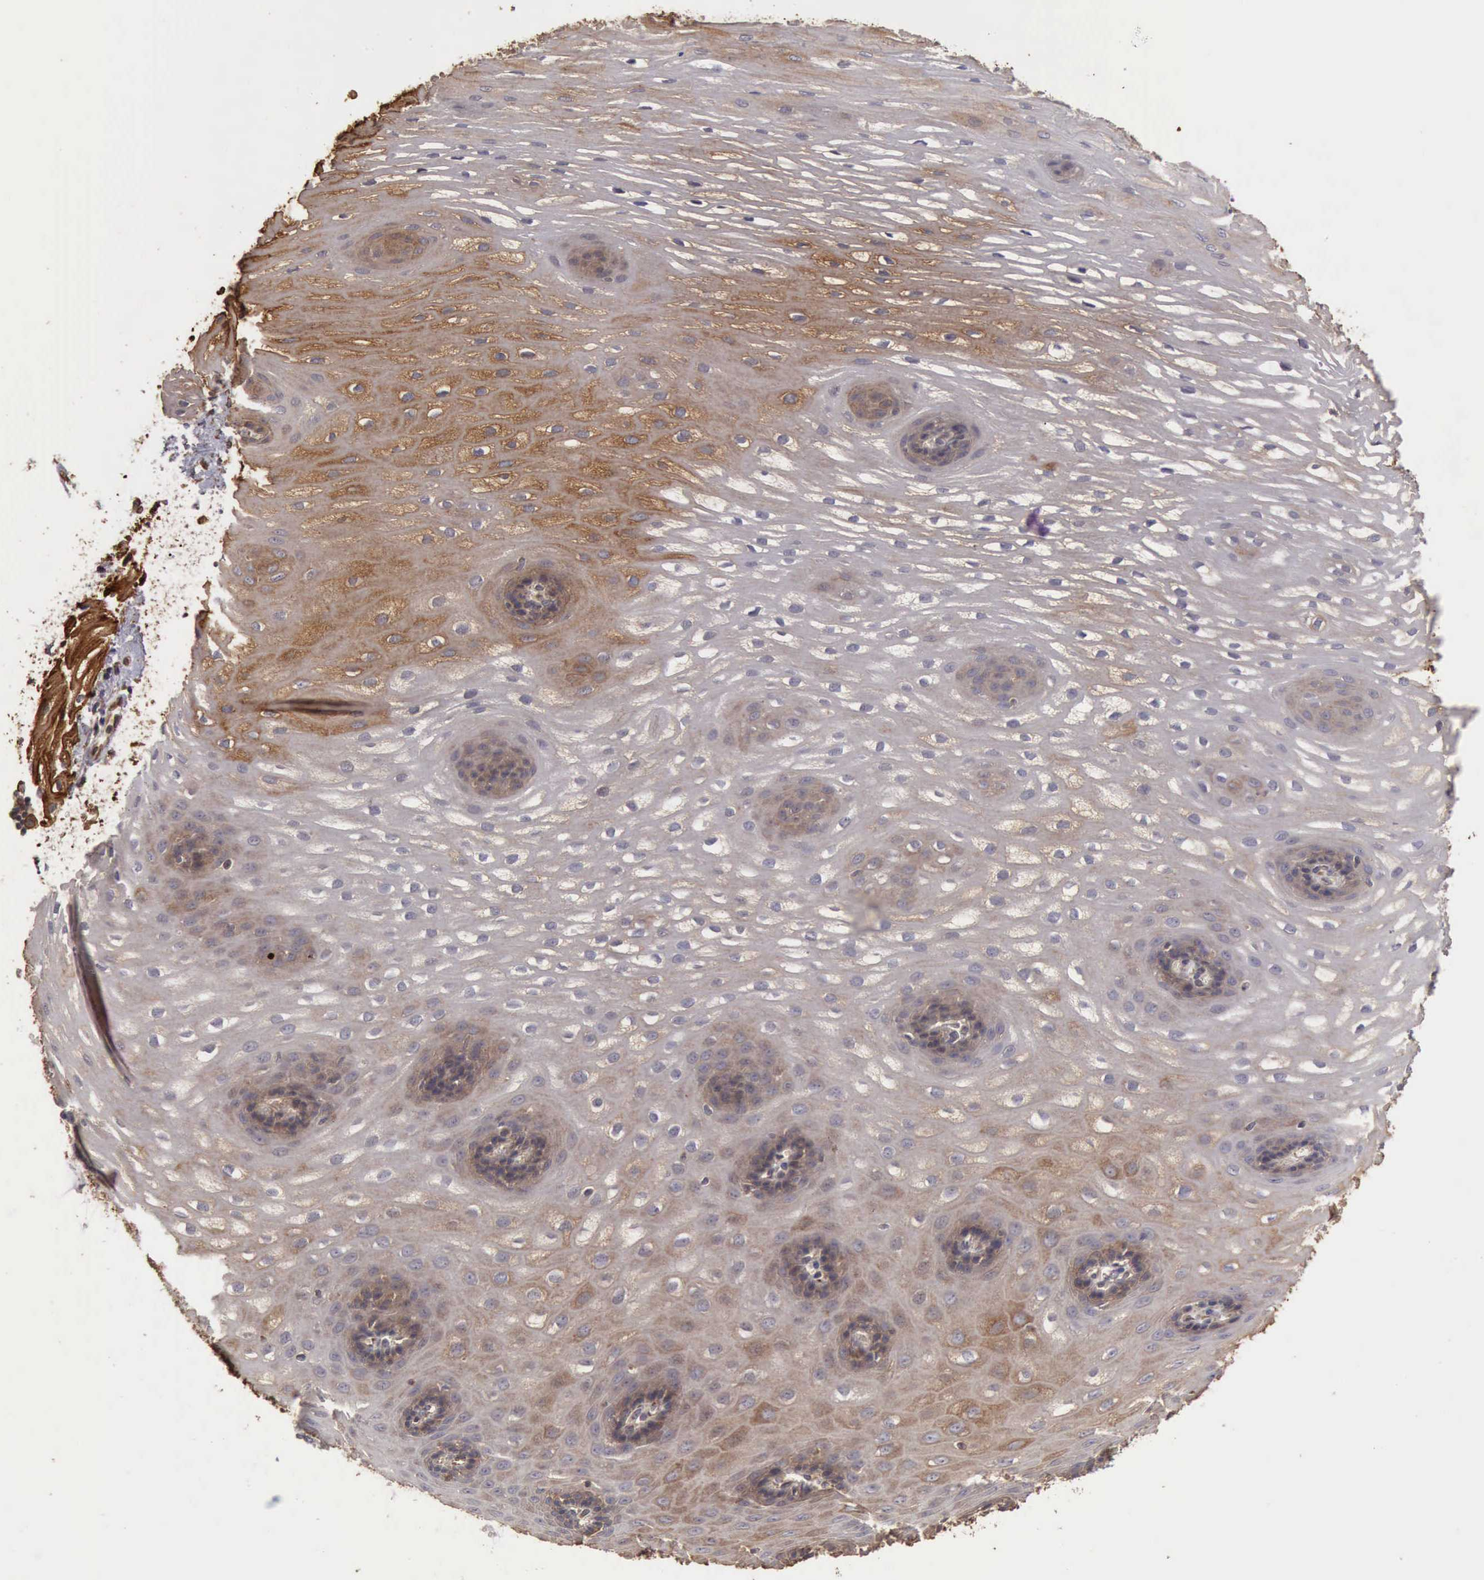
{"staining": {"intensity": "weak", "quantity": "25%-75%", "location": "cytoplasmic/membranous"}, "tissue": "esophagus", "cell_type": "Squamous epithelial cells", "image_type": "normal", "snomed": [{"axis": "morphology", "description": "Normal tissue, NOS"}, {"axis": "morphology", "description": "Adenocarcinoma, NOS"}, {"axis": "topography", "description": "Esophagus"}, {"axis": "topography", "description": "Stomach"}], "caption": "Immunohistochemical staining of normal human esophagus demonstrates weak cytoplasmic/membranous protein positivity in about 25%-75% of squamous epithelial cells.", "gene": "BMX", "patient": {"sex": "male", "age": 62}}